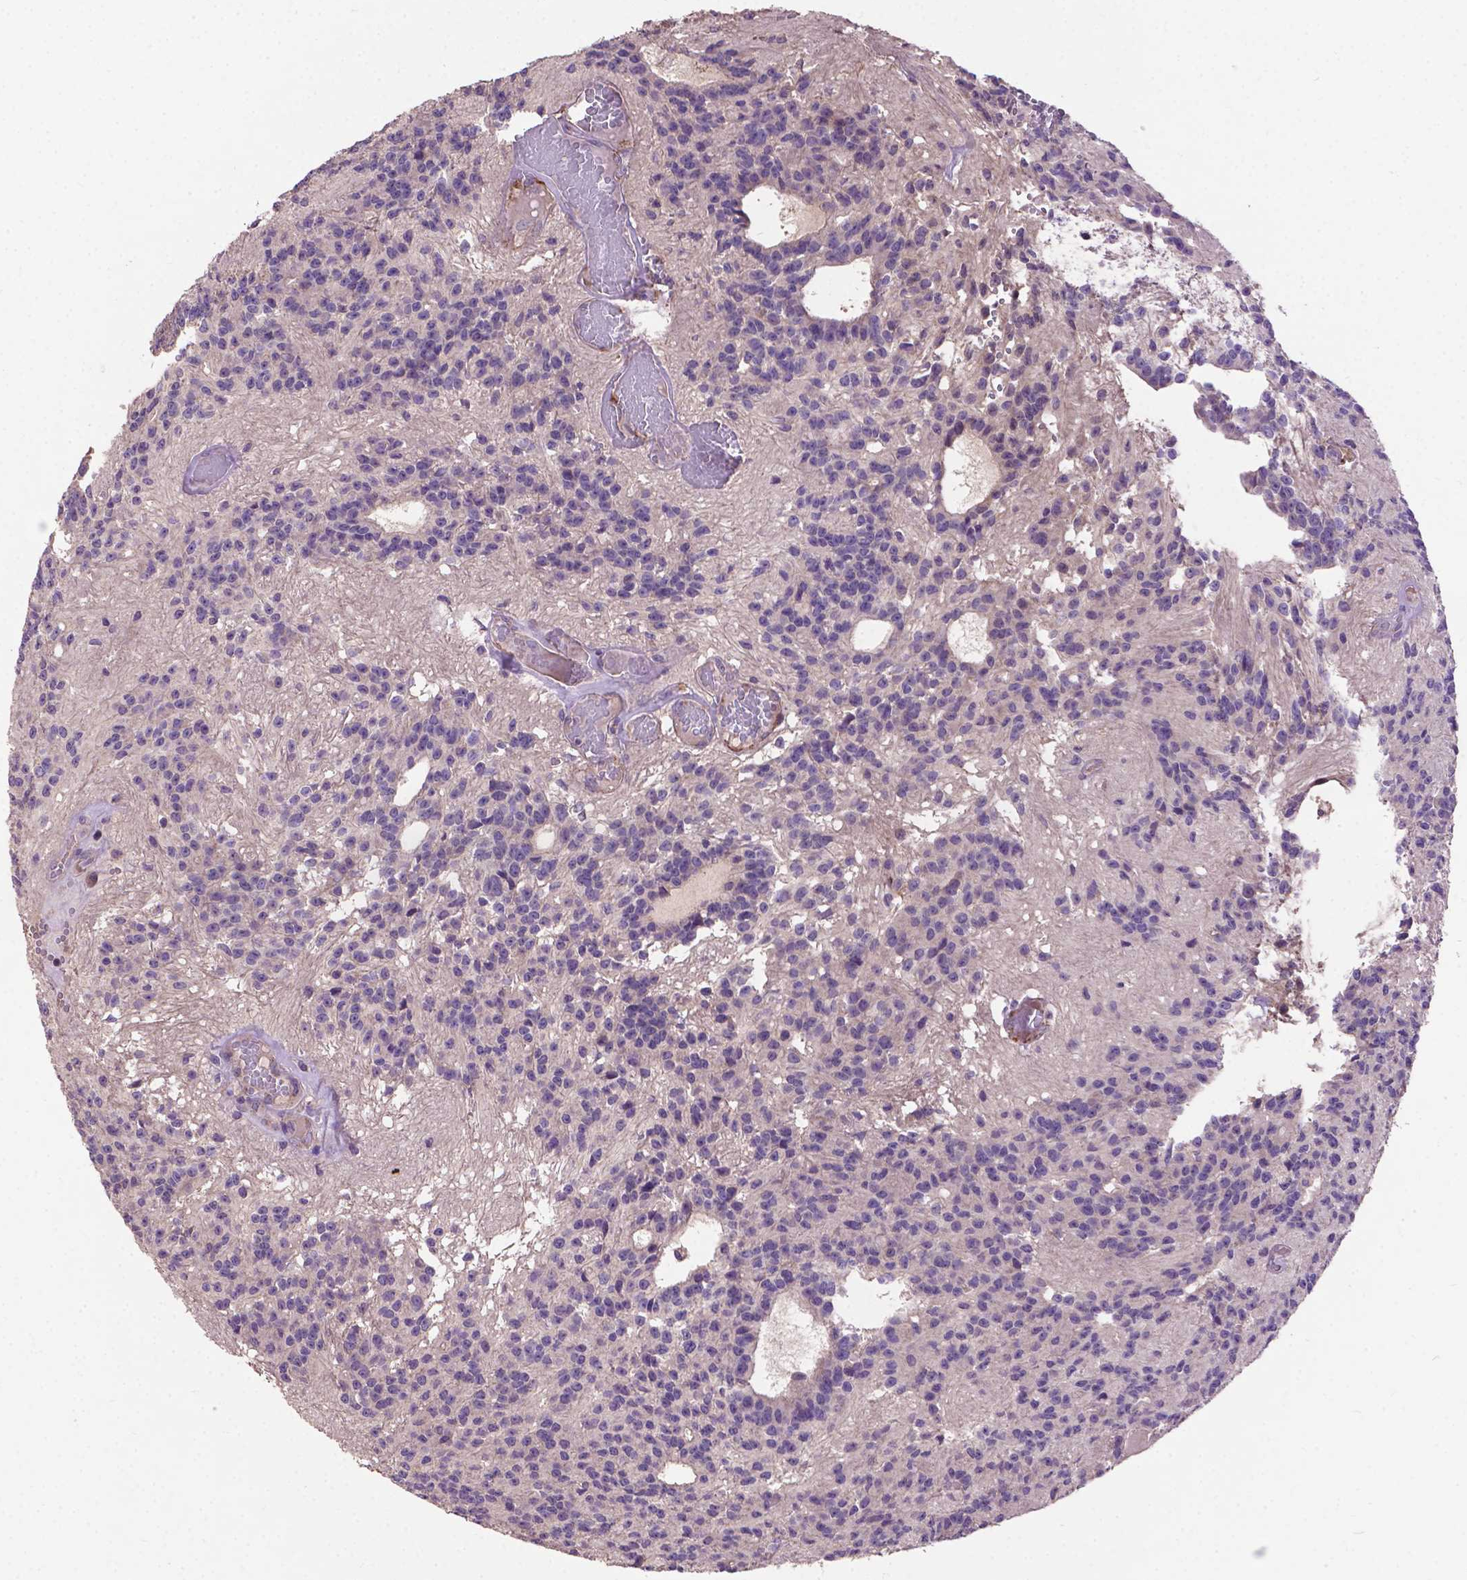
{"staining": {"intensity": "negative", "quantity": "none", "location": "none"}, "tissue": "glioma", "cell_type": "Tumor cells", "image_type": "cancer", "snomed": [{"axis": "morphology", "description": "Glioma, malignant, Low grade"}, {"axis": "topography", "description": "Brain"}], "caption": "This is an IHC photomicrograph of low-grade glioma (malignant). There is no staining in tumor cells.", "gene": "ZNF337", "patient": {"sex": "male", "age": 31}}